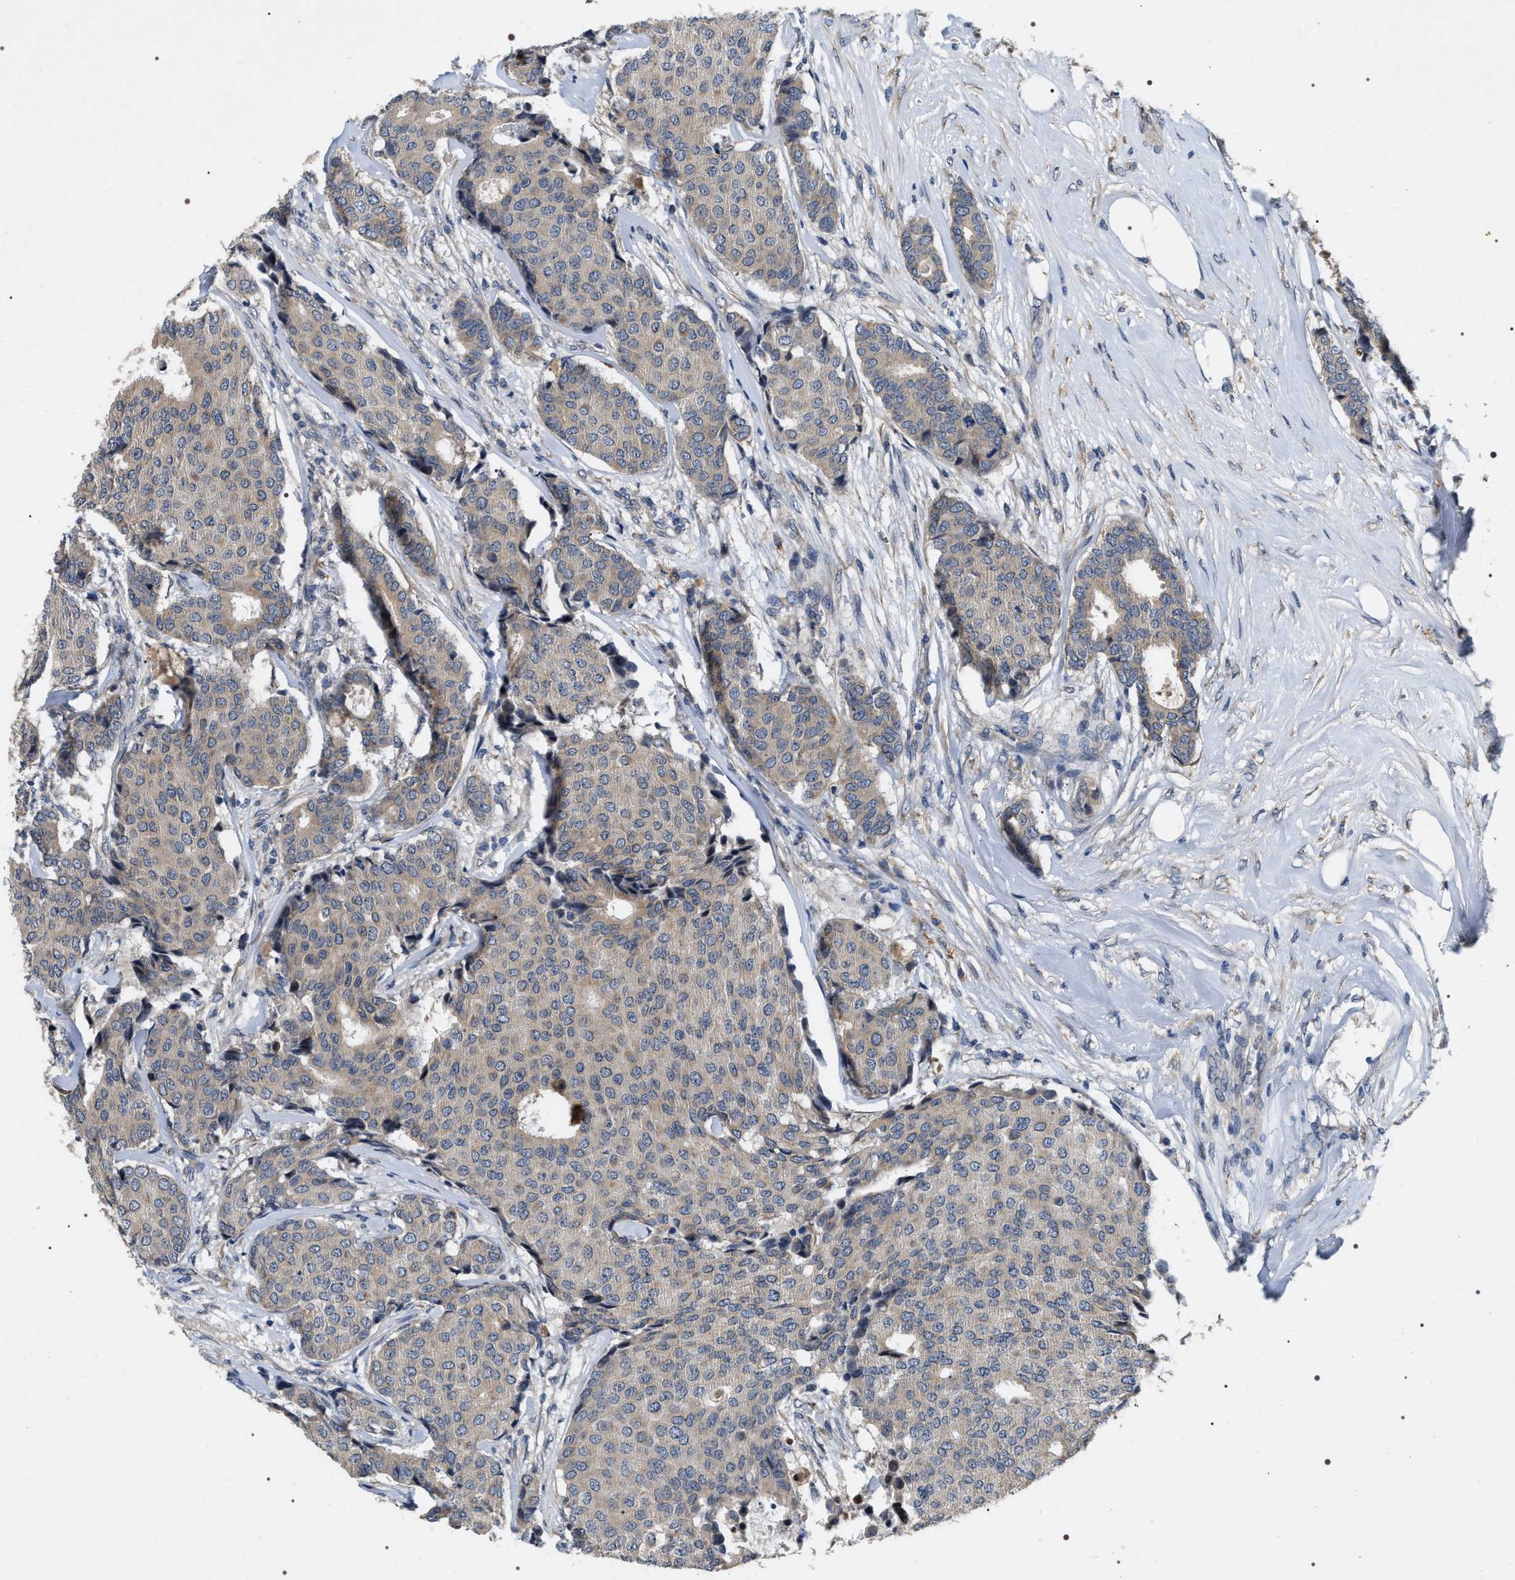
{"staining": {"intensity": "weak", "quantity": "<25%", "location": "cytoplasmic/membranous"}, "tissue": "breast cancer", "cell_type": "Tumor cells", "image_type": "cancer", "snomed": [{"axis": "morphology", "description": "Duct carcinoma"}, {"axis": "topography", "description": "Breast"}], "caption": "Tumor cells are negative for brown protein staining in breast intraductal carcinoma.", "gene": "IFT81", "patient": {"sex": "female", "age": 75}}